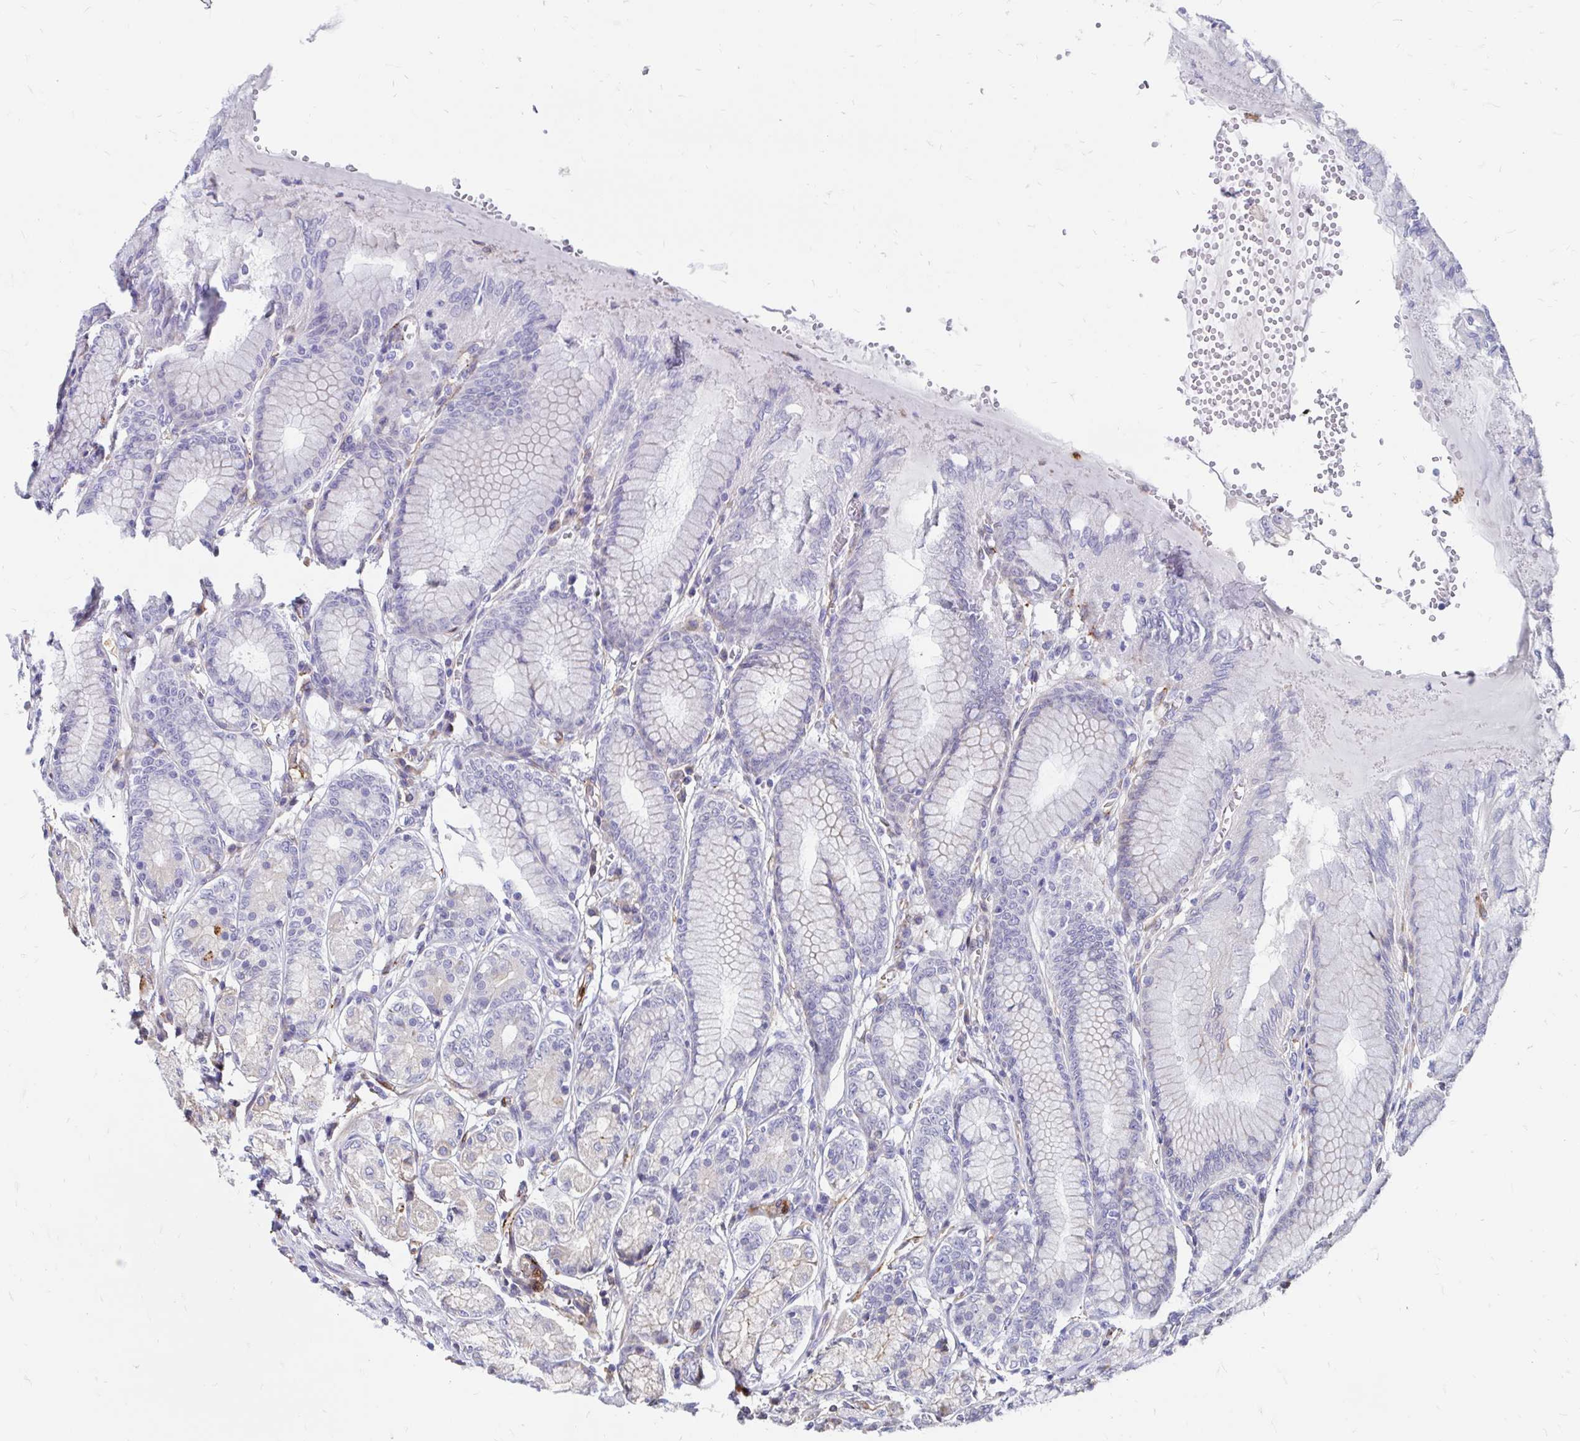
{"staining": {"intensity": "negative", "quantity": "none", "location": "none"}, "tissue": "stomach", "cell_type": "Glandular cells", "image_type": "normal", "snomed": [{"axis": "morphology", "description": "Normal tissue, NOS"}, {"axis": "topography", "description": "Stomach"}, {"axis": "topography", "description": "Stomach, lower"}], "caption": "An immunohistochemistry (IHC) image of unremarkable stomach is shown. There is no staining in glandular cells of stomach. (Brightfield microscopy of DAB (3,3'-diaminobenzidine) IHC at high magnification).", "gene": "CDKL1", "patient": {"sex": "male", "age": 76}}